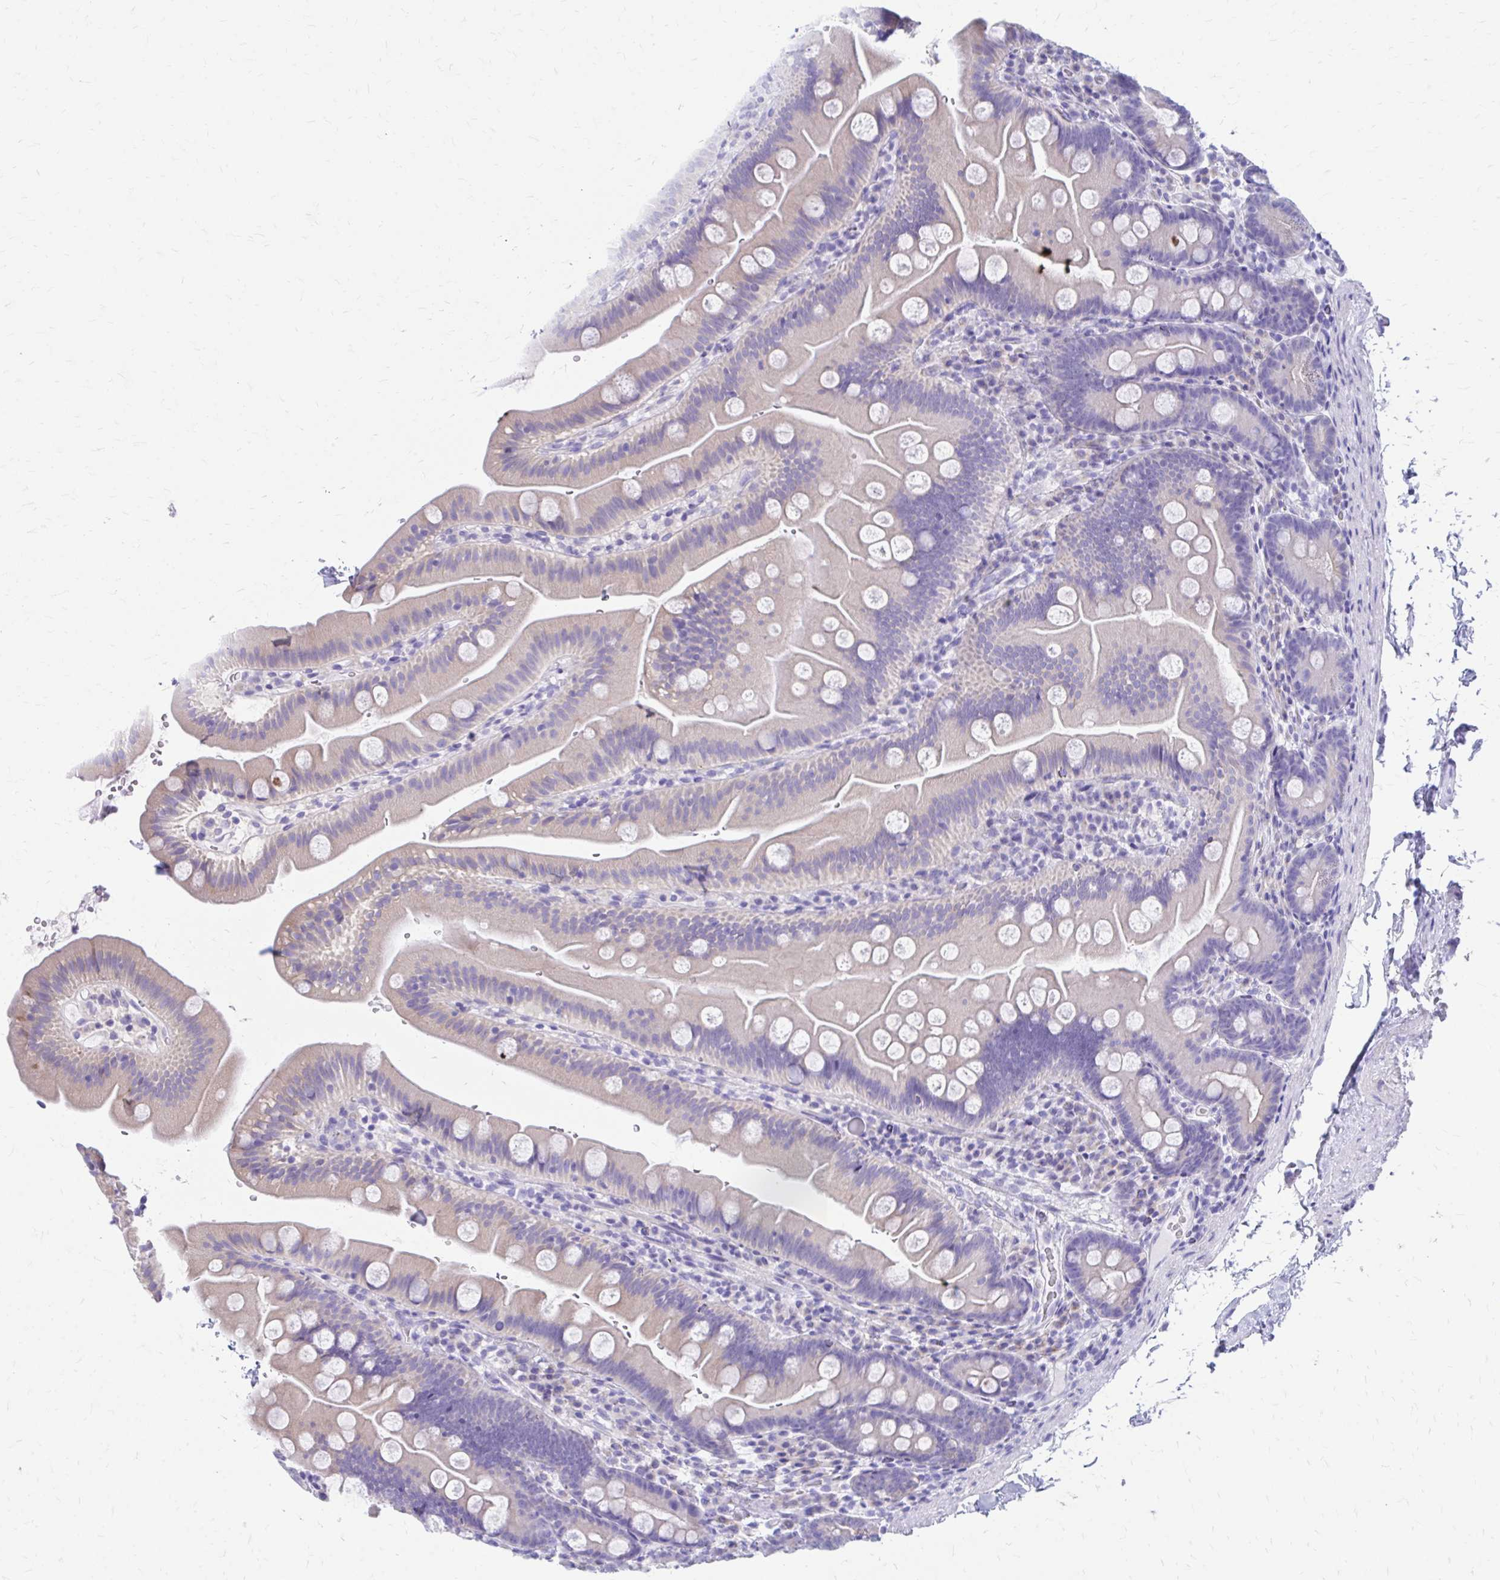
{"staining": {"intensity": "negative", "quantity": "none", "location": "none"}, "tissue": "small intestine", "cell_type": "Glandular cells", "image_type": "normal", "snomed": [{"axis": "morphology", "description": "Normal tissue, NOS"}, {"axis": "topography", "description": "Small intestine"}], "caption": "The micrograph displays no staining of glandular cells in normal small intestine. (DAB immunohistochemistry (IHC), high magnification).", "gene": "ZNF699", "patient": {"sex": "female", "age": 68}}